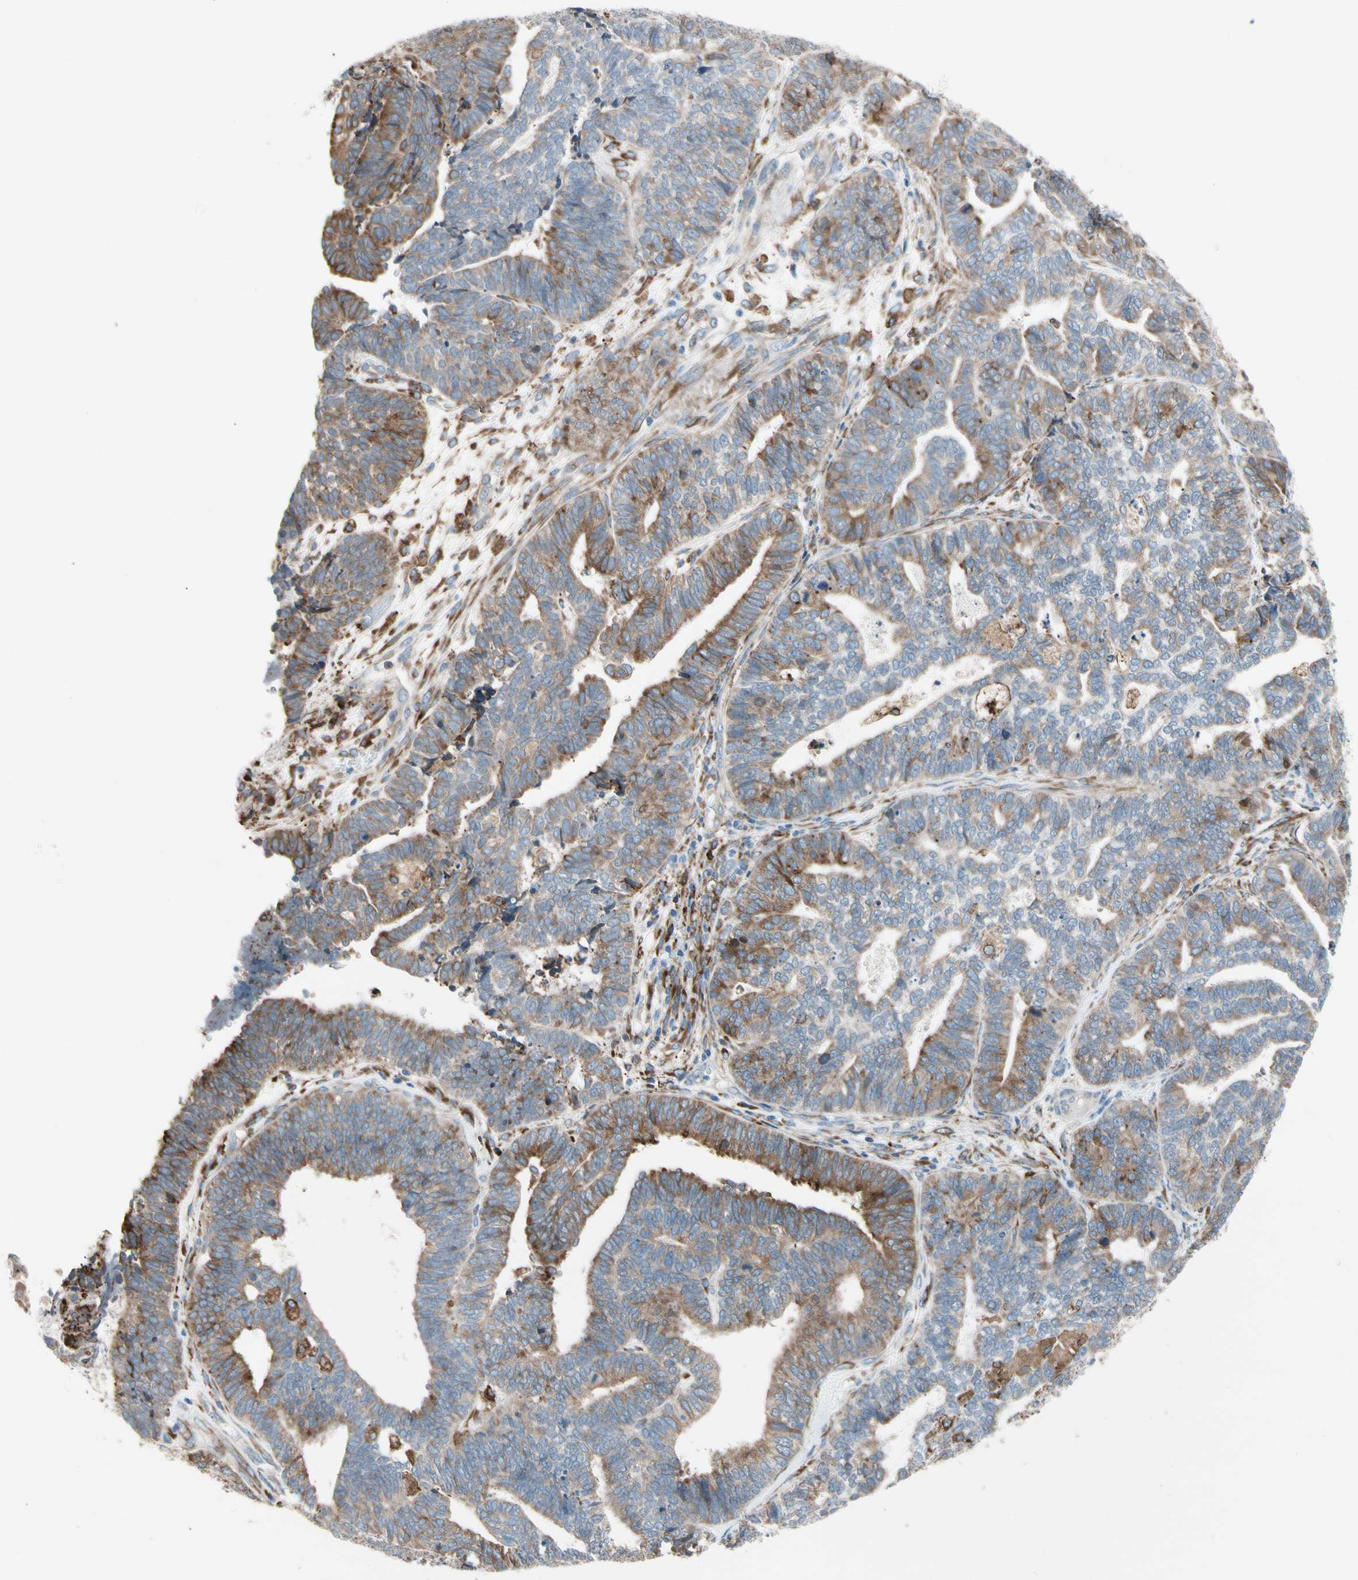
{"staining": {"intensity": "weak", "quantity": "25%-75%", "location": "cytoplasmic/membranous"}, "tissue": "endometrial cancer", "cell_type": "Tumor cells", "image_type": "cancer", "snomed": [{"axis": "morphology", "description": "Adenocarcinoma, NOS"}, {"axis": "topography", "description": "Endometrium"}], "caption": "There is low levels of weak cytoplasmic/membranous expression in tumor cells of adenocarcinoma (endometrial), as demonstrated by immunohistochemical staining (brown color).", "gene": "LRPAP1", "patient": {"sex": "female", "age": 70}}